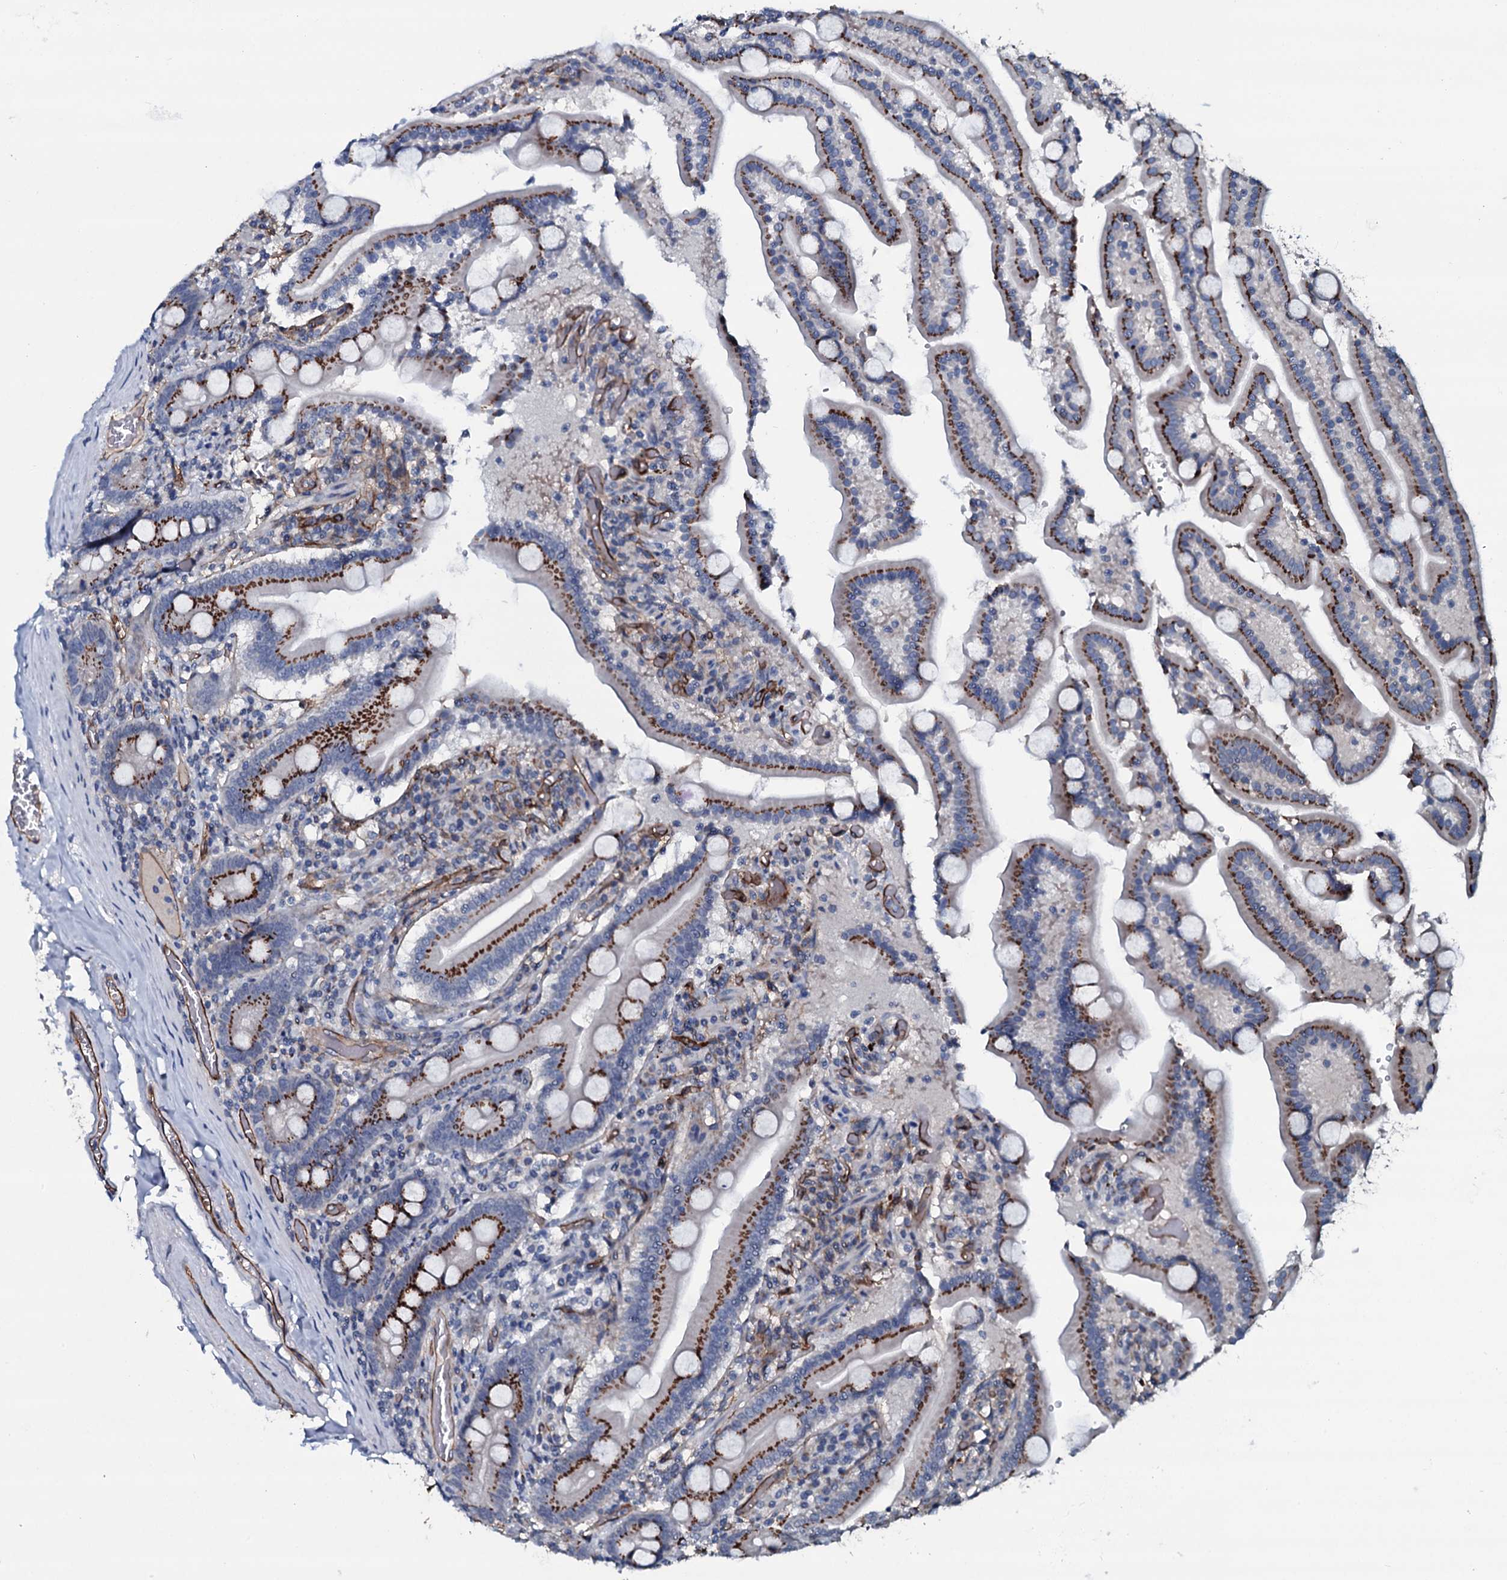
{"staining": {"intensity": "strong", "quantity": ">75%", "location": "cytoplasmic/membranous"}, "tissue": "duodenum", "cell_type": "Glandular cells", "image_type": "normal", "snomed": [{"axis": "morphology", "description": "Normal tissue, NOS"}, {"axis": "topography", "description": "Duodenum"}], "caption": "Approximately >75% of glandular cells in benign duodenum reveal strong cytoplasmic/membranous protein expression as visualized by brown immunohistochemical staining.", "gene": "CLEC14A", "patient": {"sex": "male", "age": 55}}